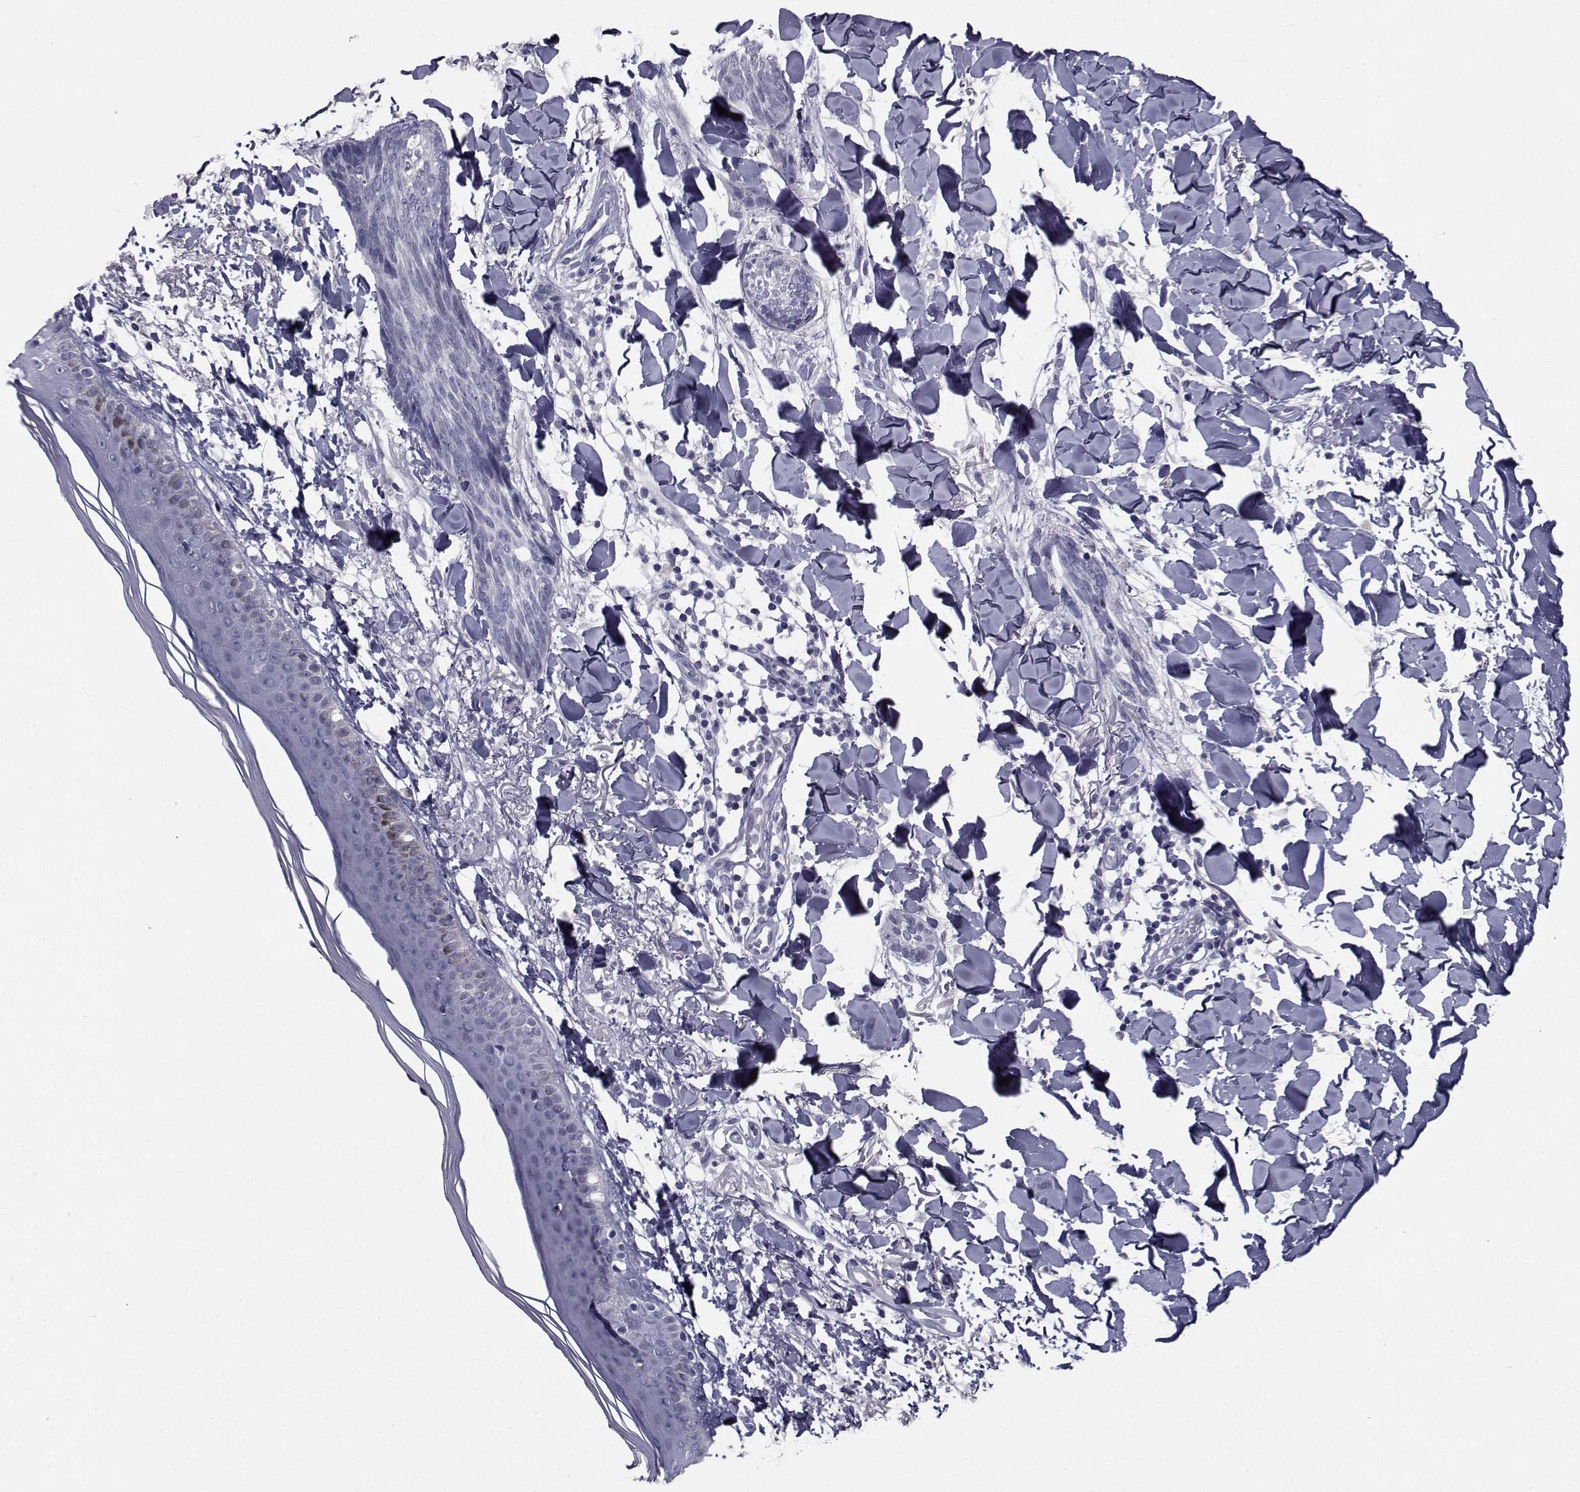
{"staining": {"intensity": "negative", "quantity": "none", "location": "none"}, "tissue": "skin cancer", "cell_type": "Tumor cells", "image_type": "cancer", "snomed": [{"axis": "morphology", "description": "Normal tissue, NOS"}, {"axis": "morphology", "description": "Basal cell carcinoma"}, {"axis": "topography", "description": "Skin"}], "caption": "Immunohistochemistry (IHC) image of neoplastic tissue: skin basal cell carcinoma stained with DAB (3,3'-diaminobenzidine) demonstrates no significant protein positivity in tumor cells.", "gene": "CHRNA1", "patient": {"sex": "male", "age": 84}}